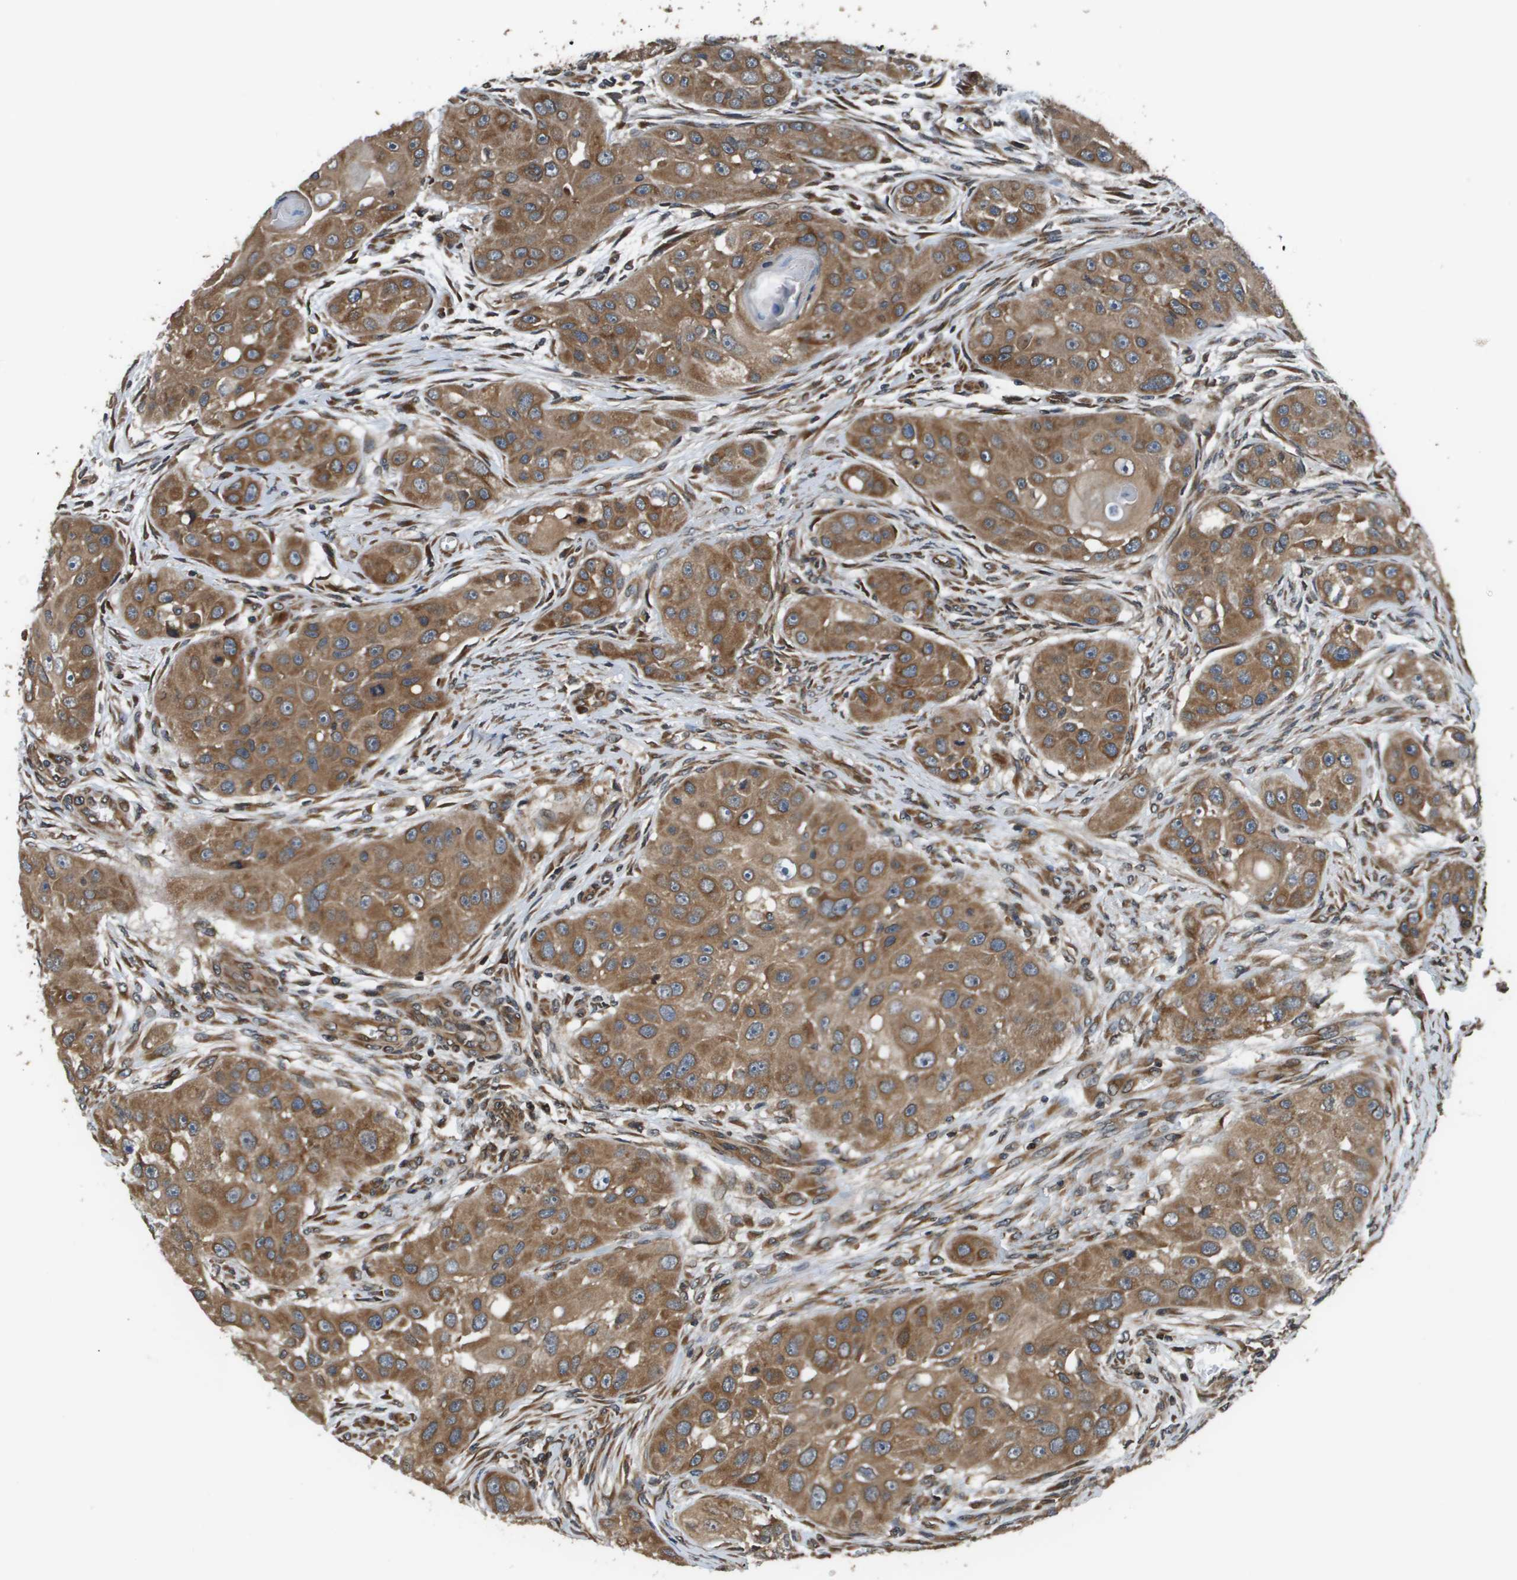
{"staining": {"intensity": "moderate", "quantity": ">75%", "location": "cytoplasmic/membranous"}, "tissue": "head and neck cancer", "cell_type": "Tumor cells", "image_type": "cancer", "snomed": [{"axis": "morphology", "description": "Normal tissue, NOS"}, {"axis": "morphology", "description": "Squamous cell carcinoma, NOS"}, {"axis": "topography", "description": "Skeletal muscle"}, {"axis": "topography", "description": "Head-Neck"}], "caption": "DAB immunohistochemical staining of head and neck cancer exhibits moderate cytoplasmic/membranous protein positivity in approximately >75% of tumor cells.", "gene": "SEC62", "patient": {"sex": "male", "age": 51}}